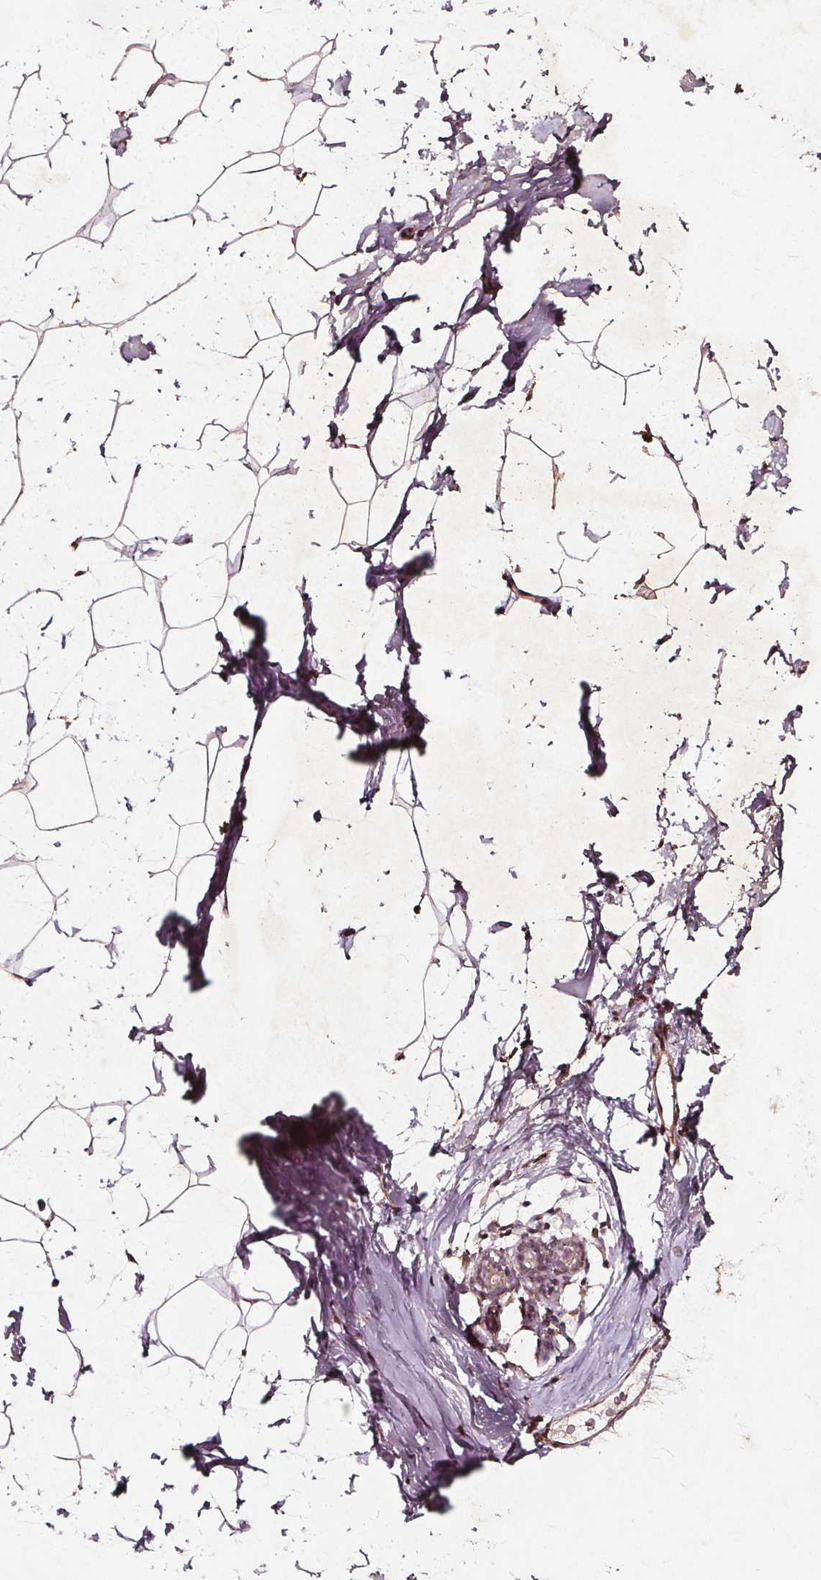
{"staining": {"intensity": "moderate", "quantity": ">75%", "location": "cytoplasmic/membranous"}, "tissue": "breast", "cell_type": "Adipocytes", "image_type": "normal", "snomed": [{"axis": "morphology", "description": "Normal tissue, NOS"}, {"axis": "topography", "description": "Breast"}], "caption": "Immunohistochemical staining of unremarkable breast reveals >75% levels of moderate cytoplasmic/membranous protein positivity in approximately >75% of adipocytes.", "gene": "ABCA1", "patient": {"sex": "female", "age": 32}}